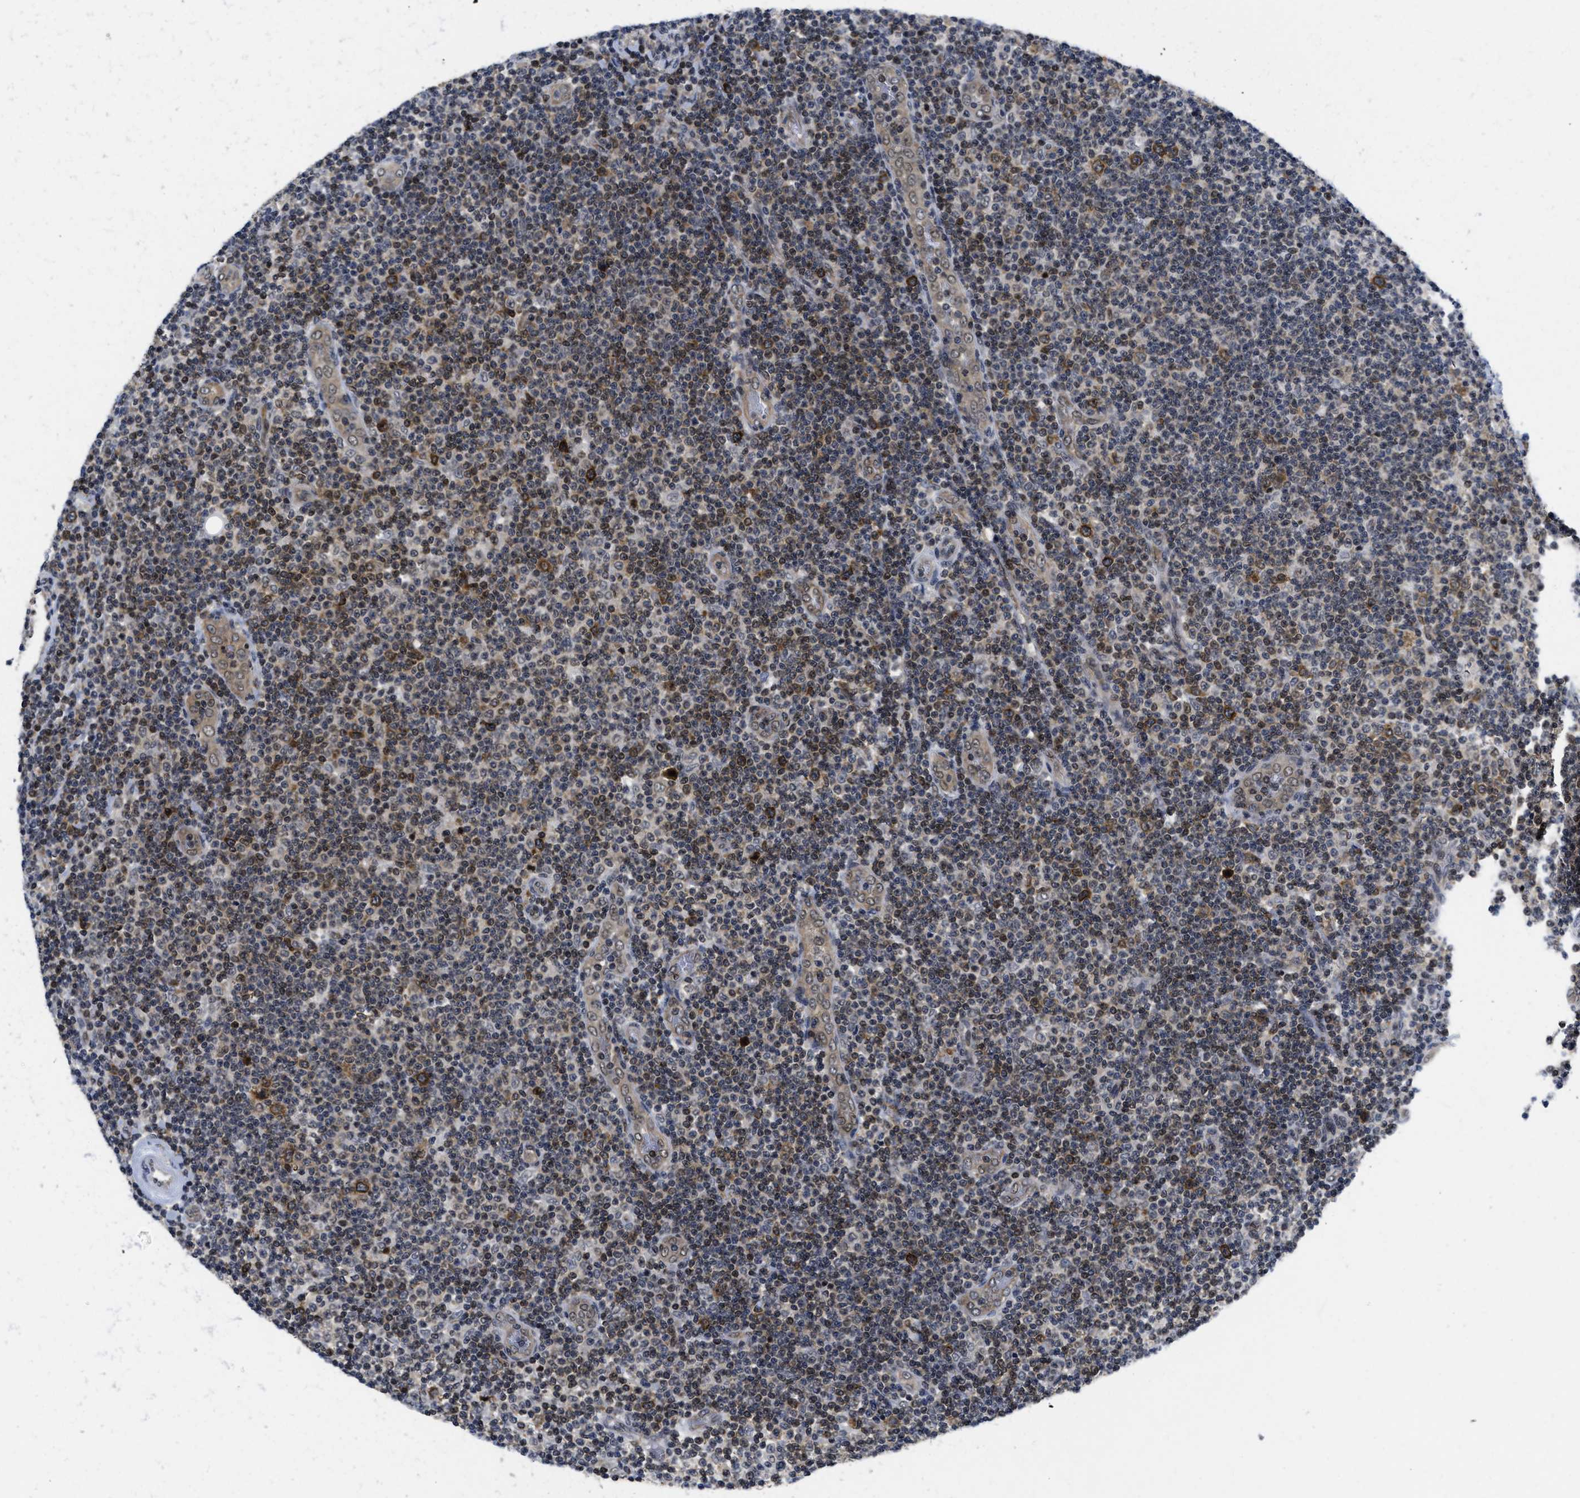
{"staining": {"intensity": "moderate", "quantity": "25%-75%", "location": "cytoplasmic/membranous,nuclear"}, "tissue": "lymphoma", "cell_type": "Tumor cells", "image_type": "cancer", "snomed": [{"axis": "morphology", "description": "Malignant lymphoma, non-Hodgkin's type, Low grade"}, {"axis": "topography", "description": "Lymph node"}], "caption": "Tumor cells display medium levels of moderate cytoplasmic/membranous and nuclear expression in about 25%-75% of cells in low-grade malignant lymphoma, non-Hodgkin's type.", "gene": "HIF1A", "patient": {"sex": "male", "age": 83}}